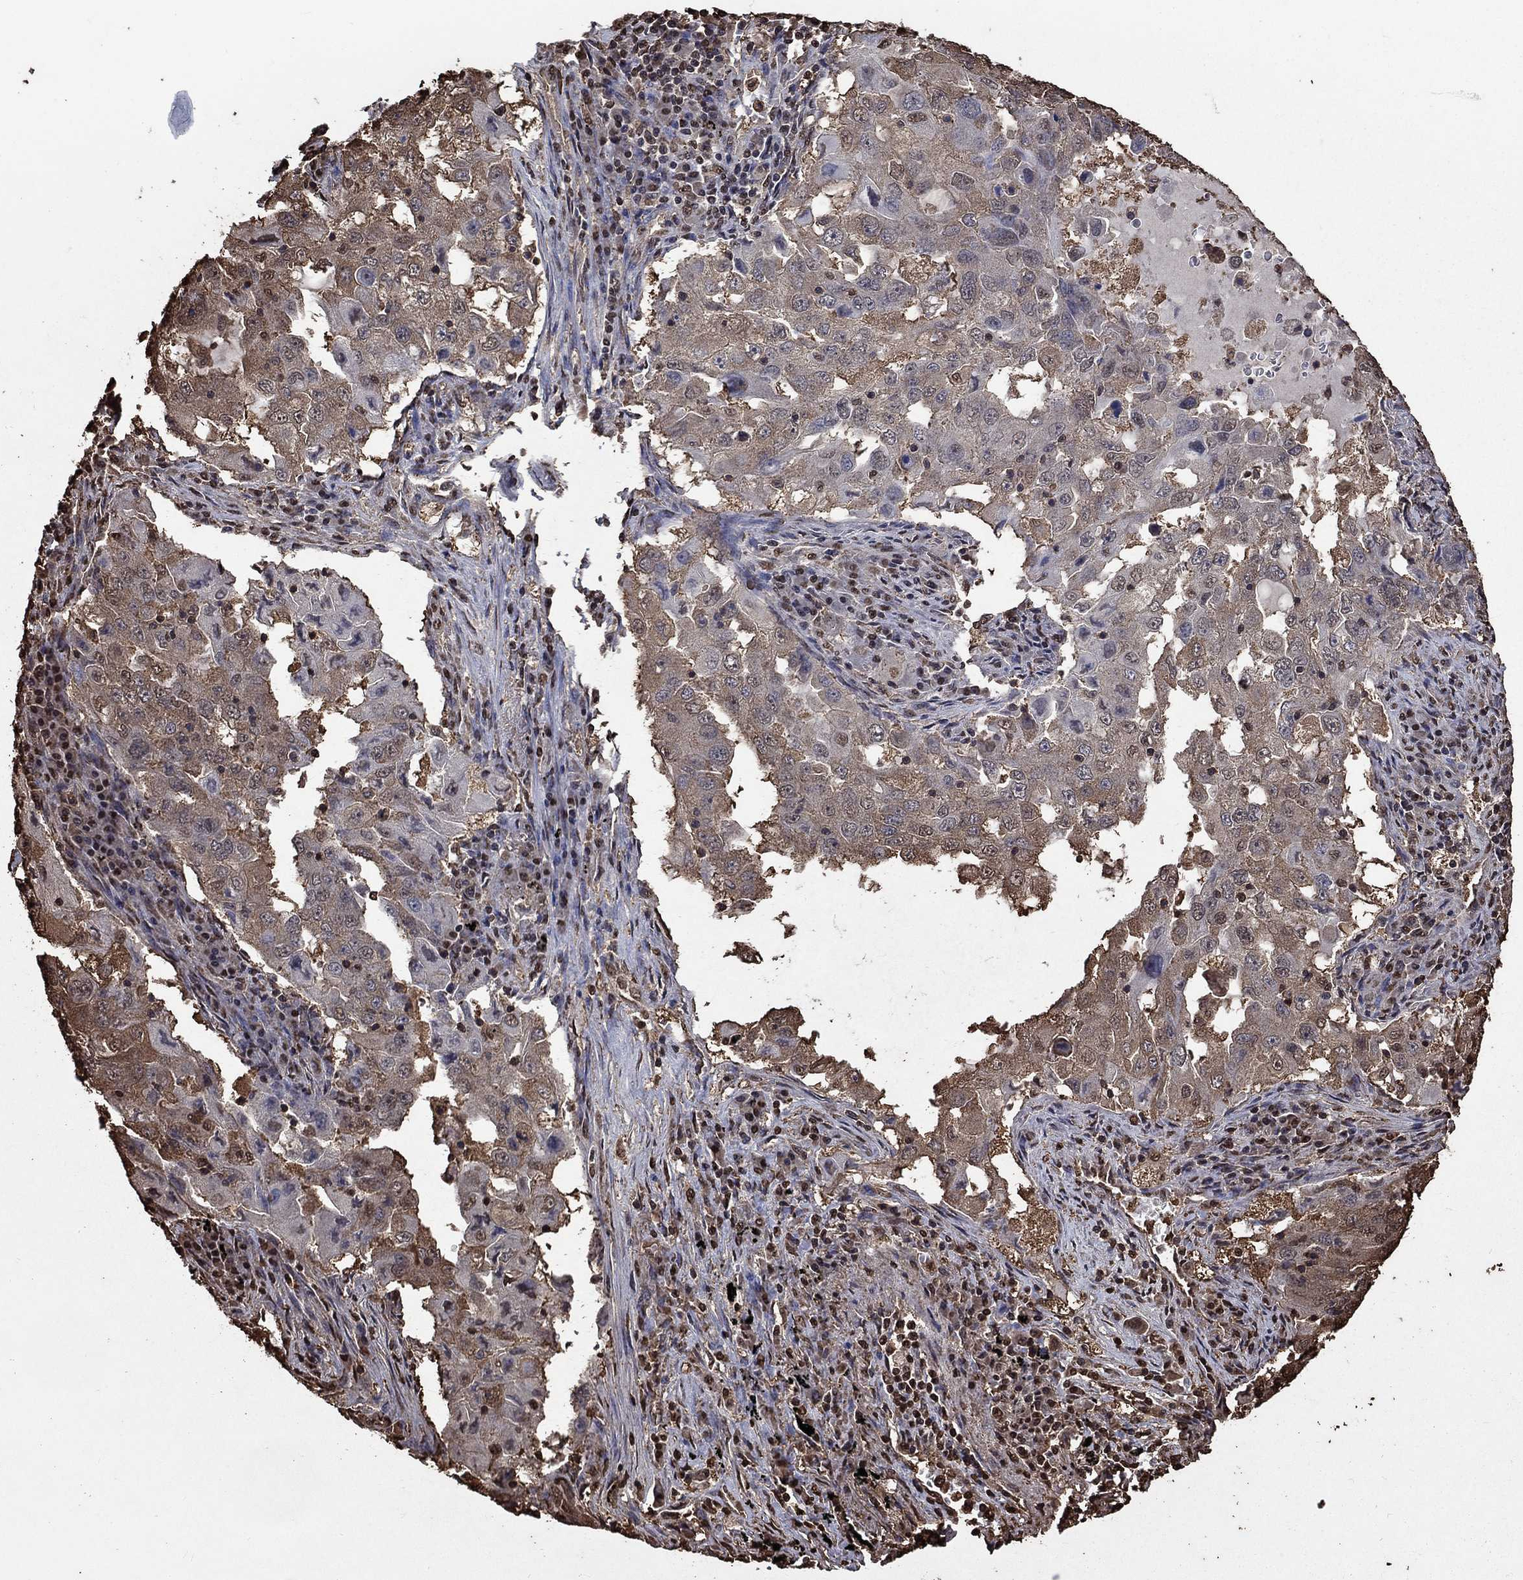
{"staining": {"intensity": "weak", "quantity": "<25%", "location": "cytoplasmic/membranous"}, "tissue": "lung cancer", "cell_type": "Tumor cells", "image_type": "cancer", "snomed": [{"axis": "morphology", "description": "Adenocarcinoma, NOS"}, {"axis": "topography", "description": "Lung"}], "caption": "Immunohistochemistry (IHC) micrograph of neoplastic tissue: lung cancer (adenocarcinoma) stained with DAB (3,3'-diaminobenzidine) reveals no significant protein staining in tumor cells.", "gene": "GAPDH", "patient": {"sex": "female", "age": 61}}